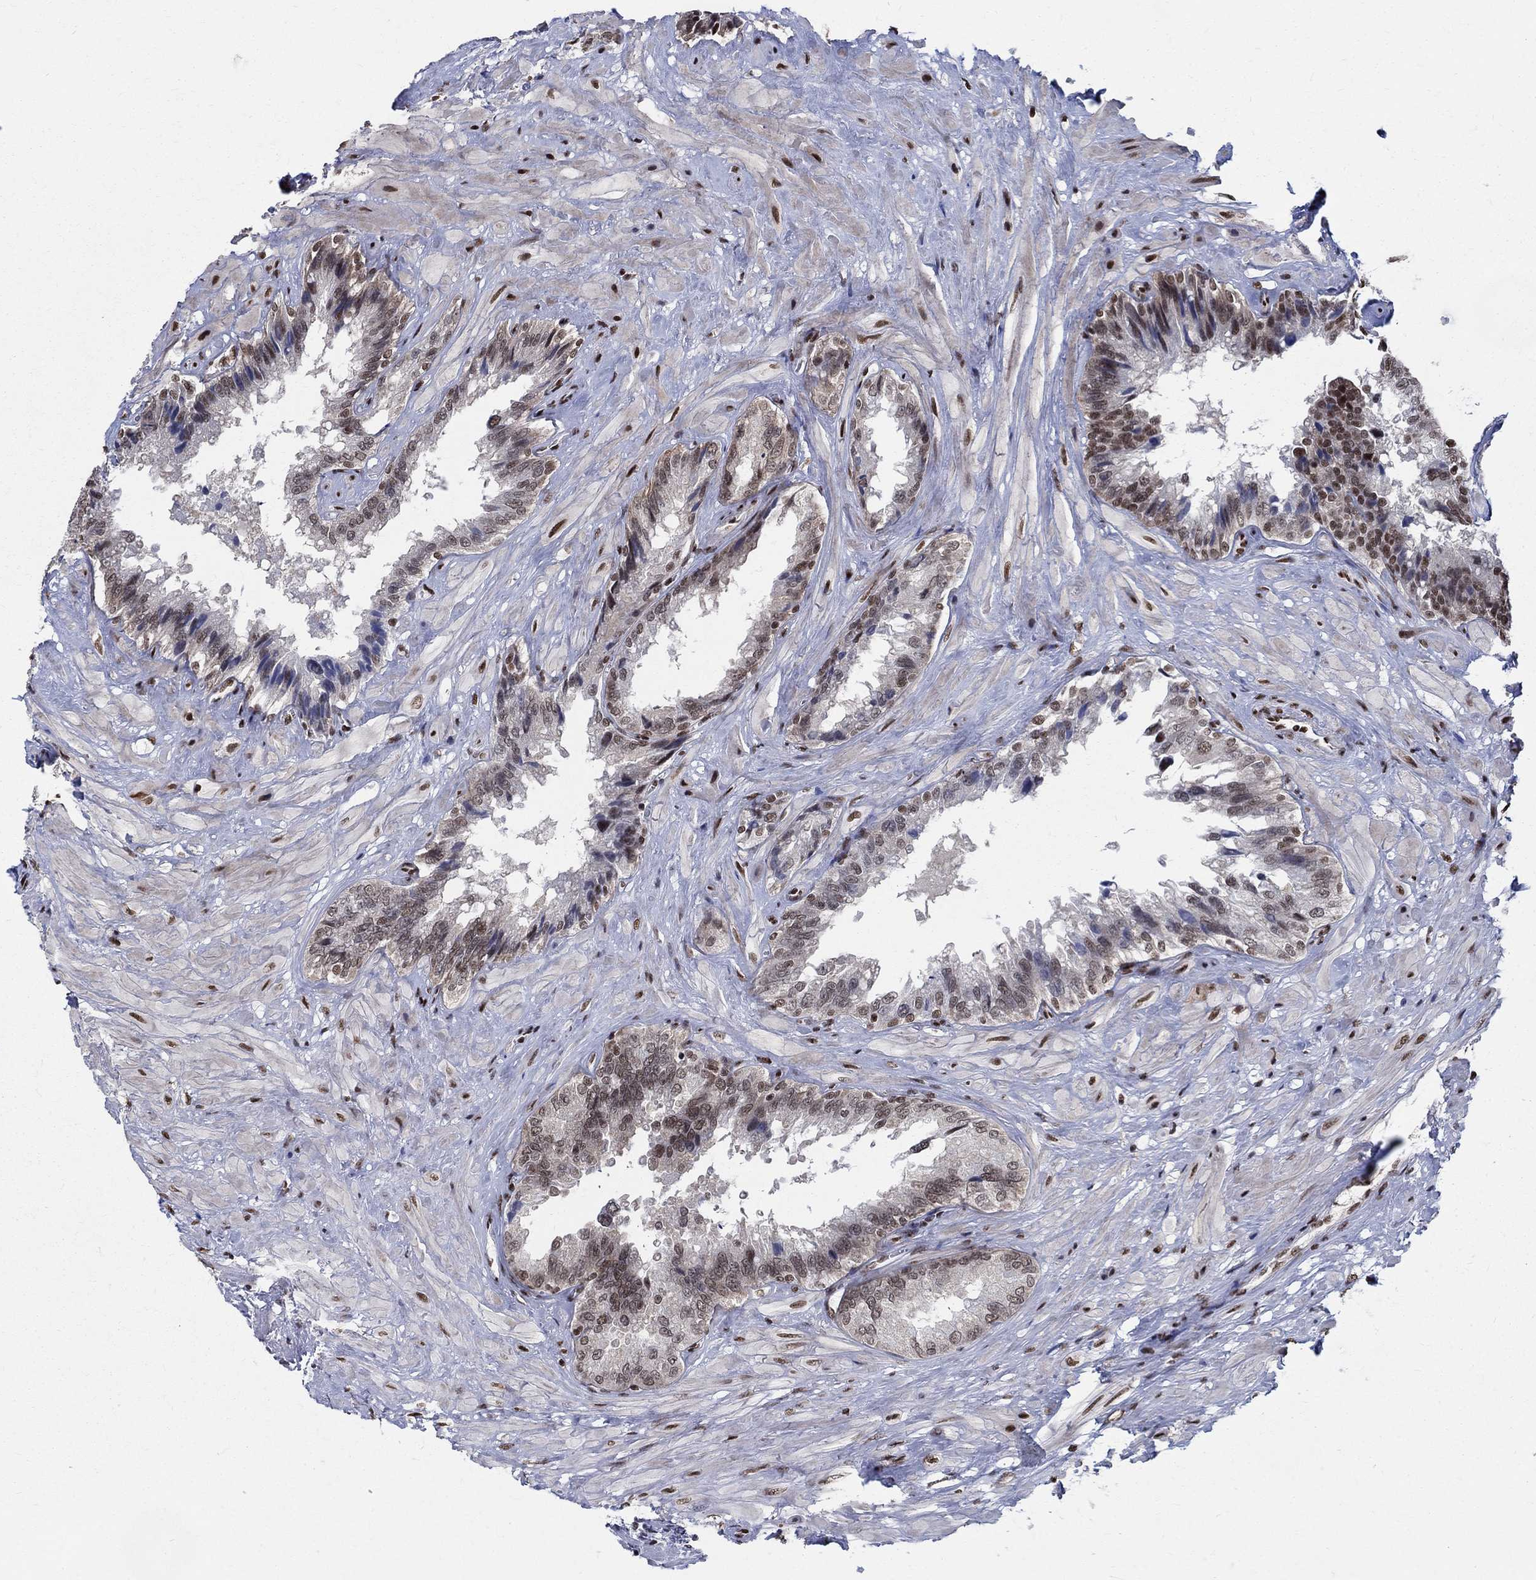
{"staining": {"intensity": "moderate", "quantity": "25%-75%", "location": "nuclear"}, "tissue": "seminal vesicle", "cell_type": "Glandular cells", "image_type": "normal", "snomed": [{"axis": "morphology", "description": "Normal tissue, NOS"}, {"axis": "topography", "description": "Seminal veicle"}], "caption": "Immunohistochemical staining of unremarkable human seminal vesicle displays moderate nuclear protein positivity in about 25%-75% of glandular cells.", "gene": "FBXO16", "patient": {"sex": "male", "age": 67}}